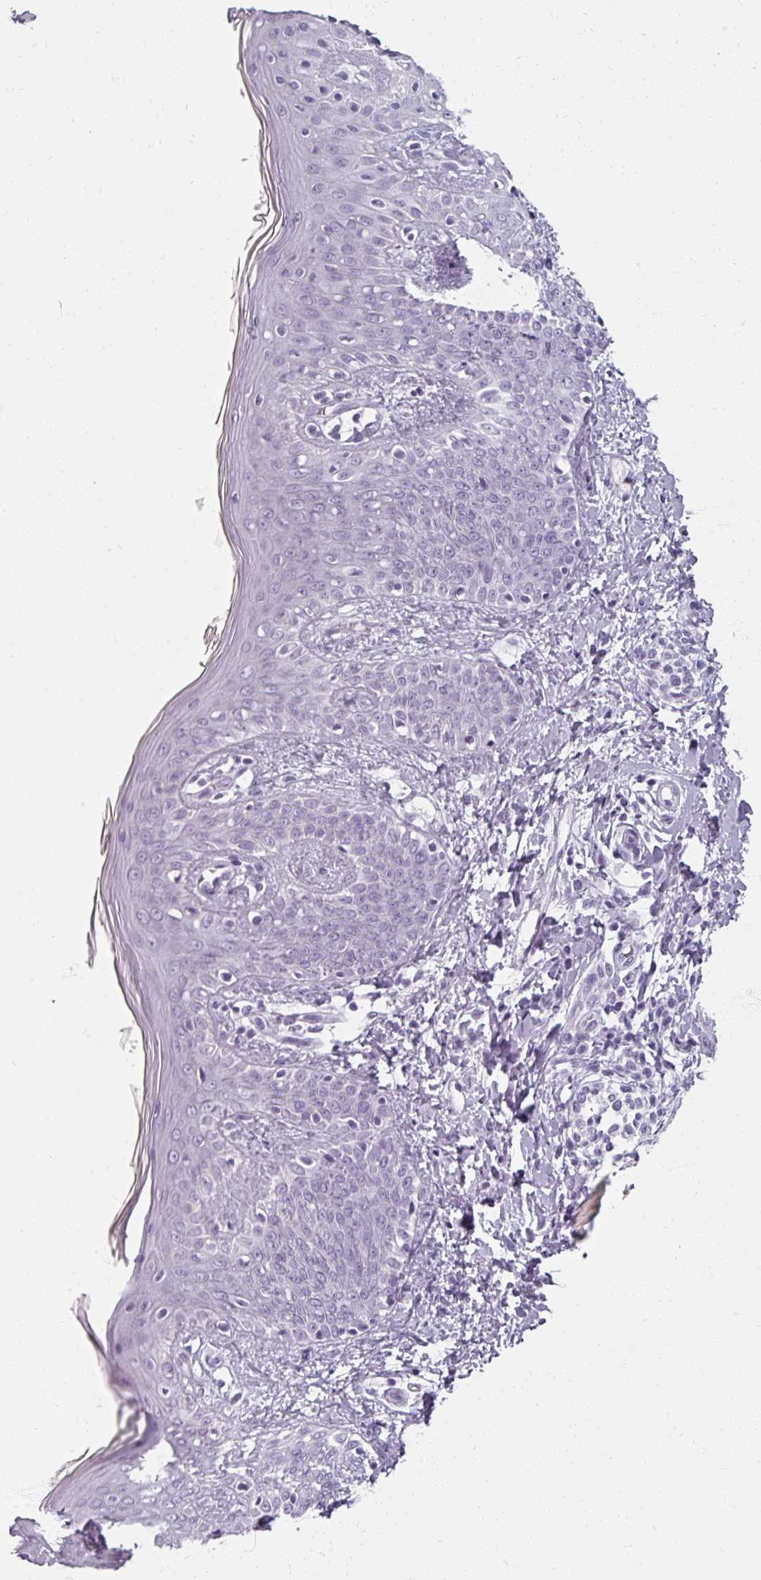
{"staining": {"intensity": "negative", "quantity": "none", "location": "none"}, "tissue": "skin", "cell_type": "Fibroblasts", "image_type": "normal", "snomed": [{"axis": "morphology", "description": "Normal tissue, NOS"}, {"axis": "topography", "description": "Skin"}], "caption": "Immunohistochemistry image of unremarkable skin: human skin stained with DAB (3,3'-diaminobenzidine) displays no significant protein expression in fibroblasts.", "gene": "REG3A", "patient": {"sex": "male", "age": 16}}